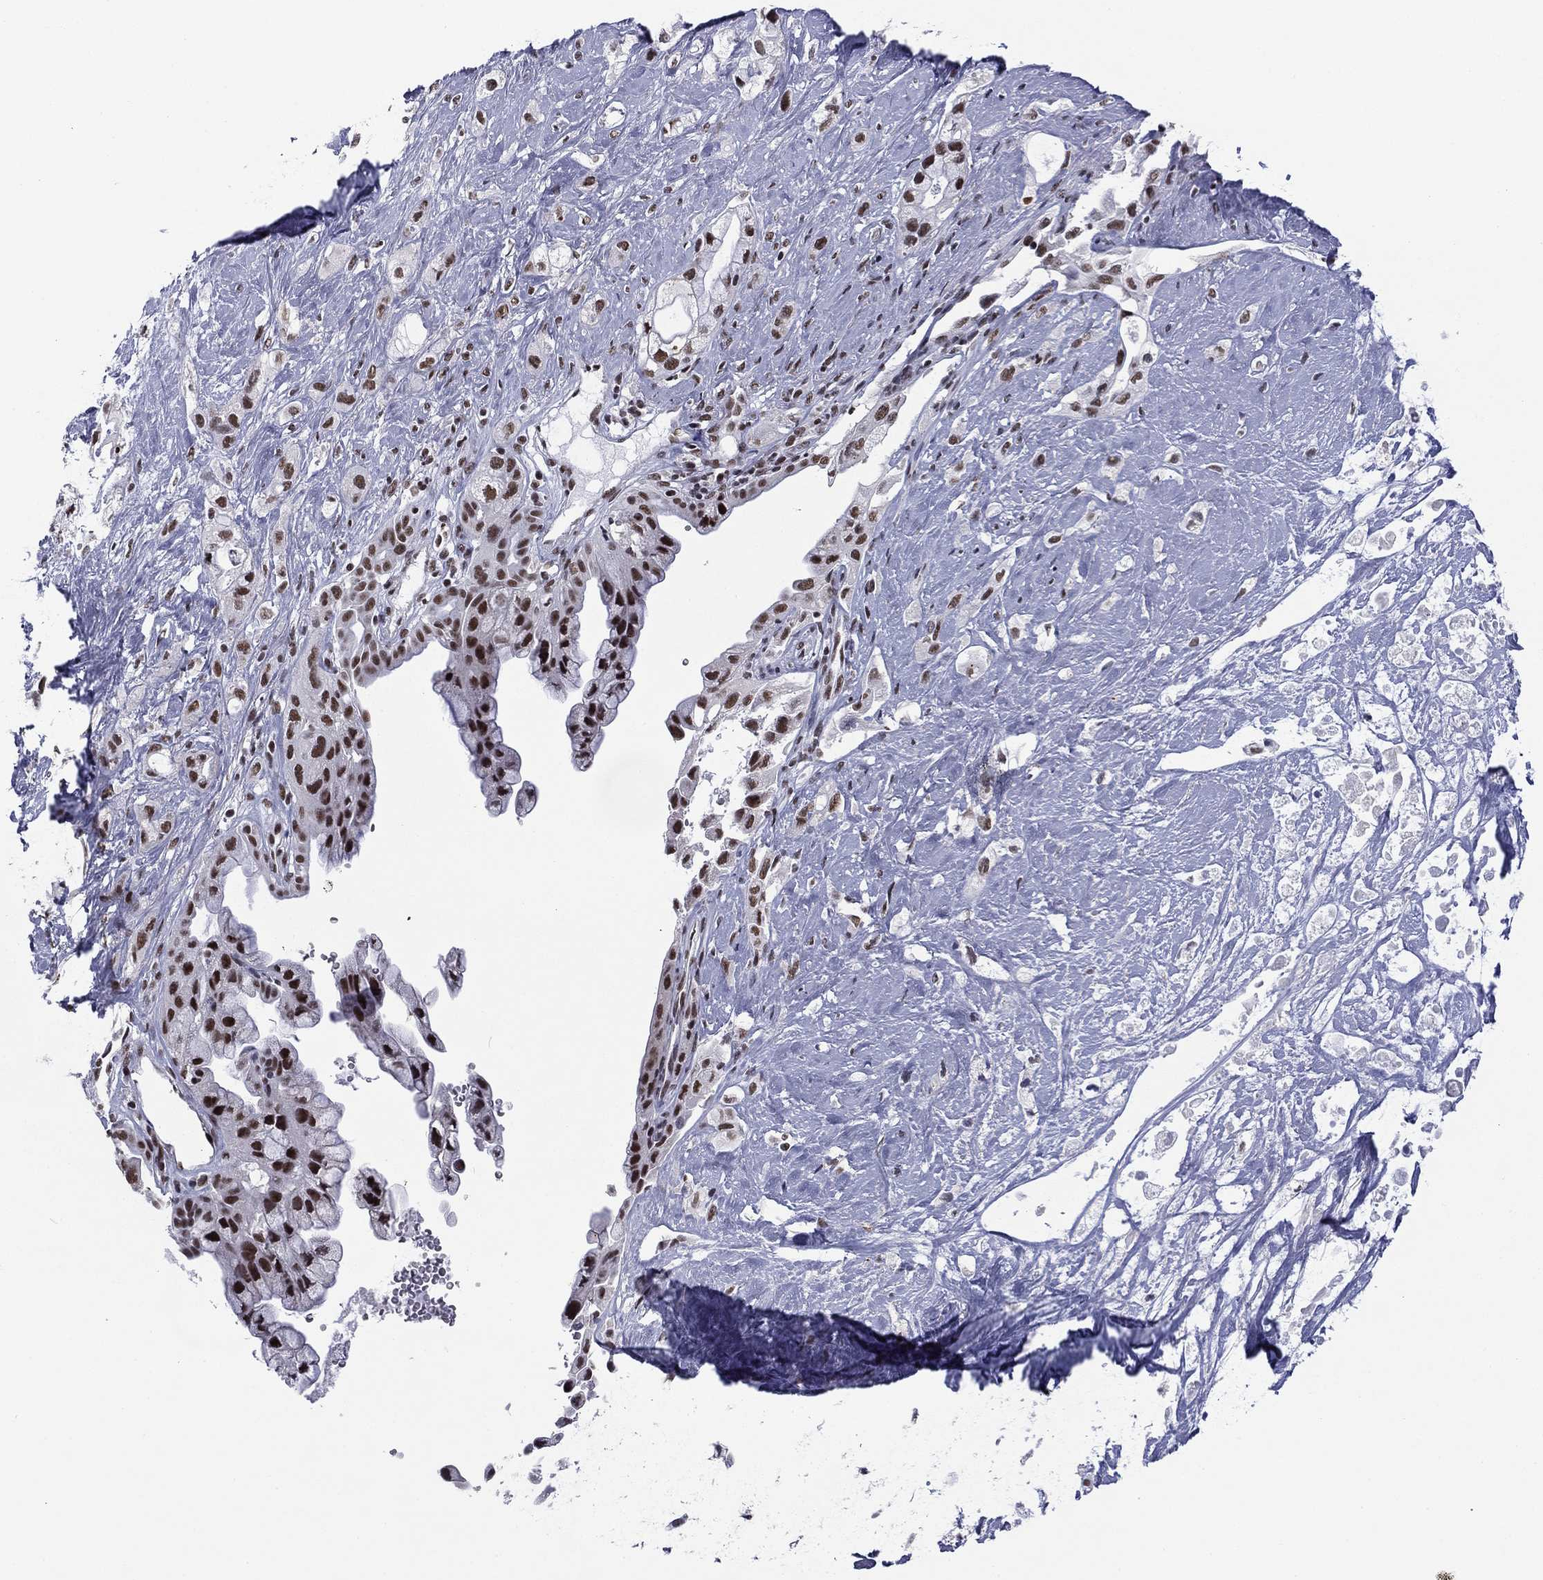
{"staining": {"intensity": "strong", "quantity": "25%-75%", "location": "nuclear"}, "tissue": "pancreatic cancer", "cell_type": "Tumor cells", "image_type": "cancer", "snomed": [{"axis": "morphology", "description": "Adenocarcinoma, NOS"}, {"axis": "topography", "description": "Pancreas"}], "caption": "Immunohistochemistry image of neoplastic tissue: human pancreatic cancer stained using immunohistochemistry exhibits high levels of strong protein expression localized specifically in the nuclear of tumor cells, appearing as a nuclear brown color.", "gene": "ETV5", "patient": {"sex": "male", "age": 44}}